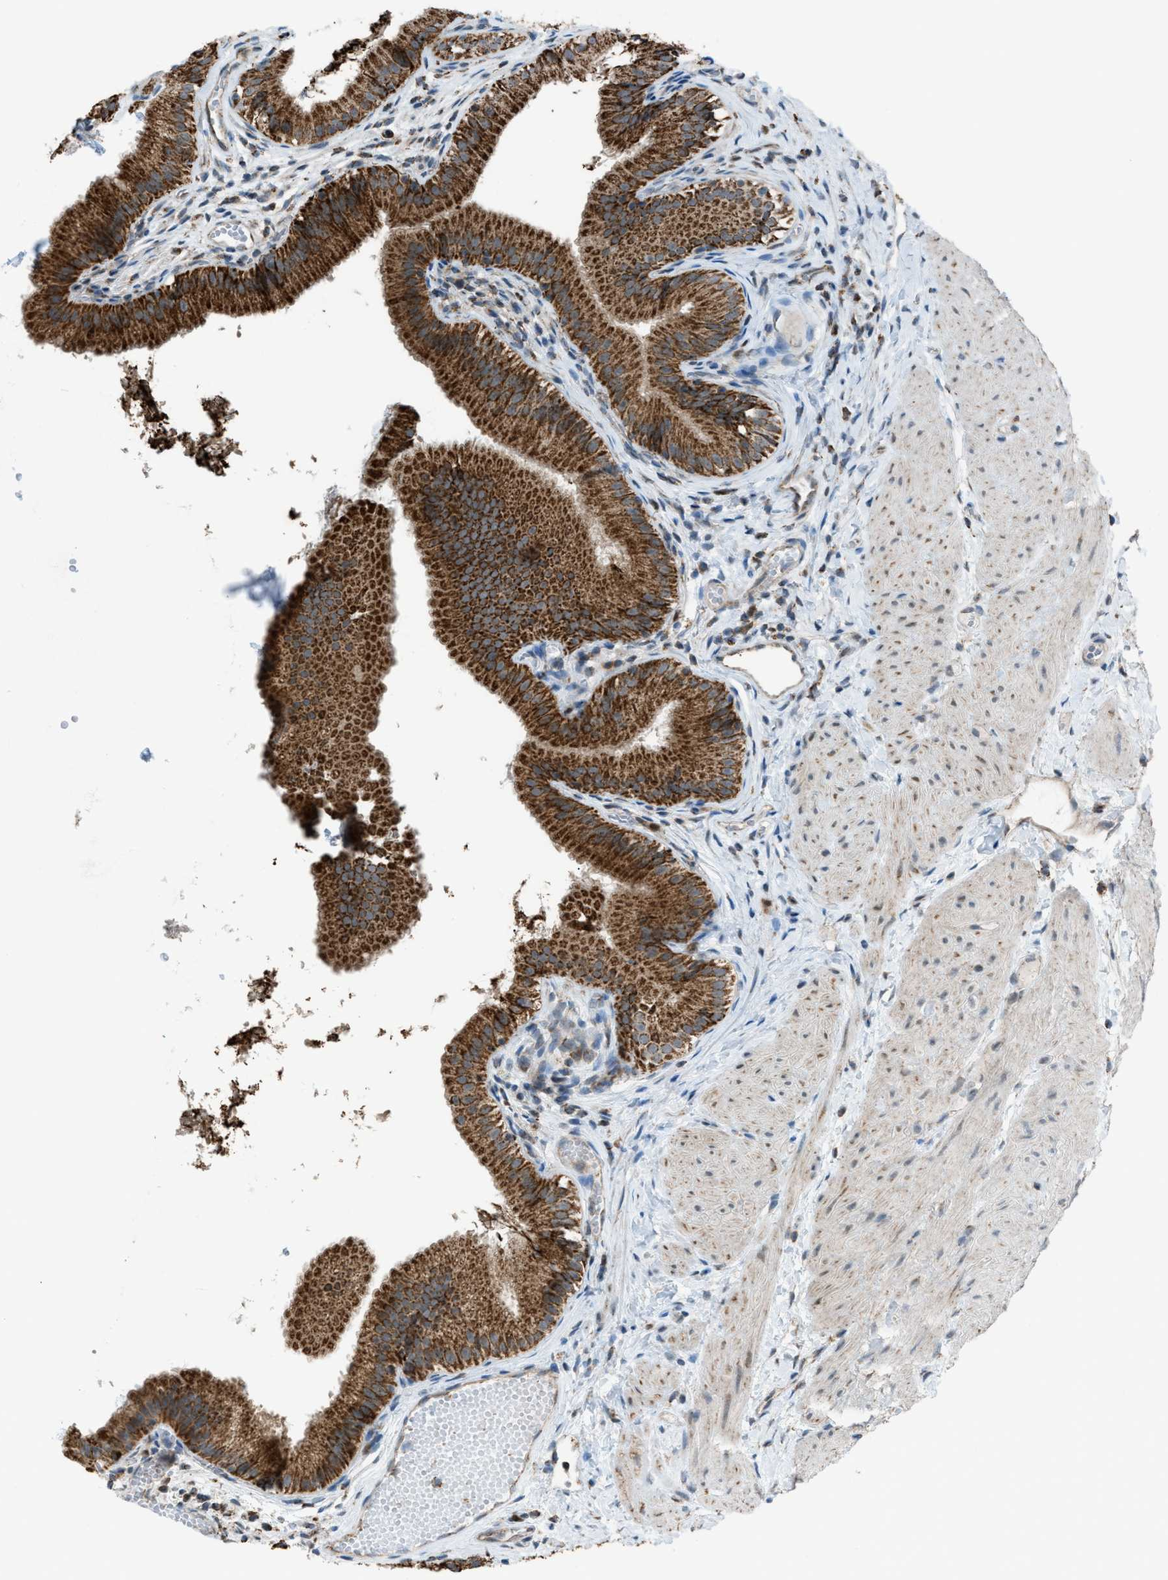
{"staining": {"intensity": "strong", "quantity": ">75%", "location": "cytoplasmic/membranous"}, "tissue": "gallbladder", "cell_type": "Glandular cells", "image_type": "normal", "snomed": [{"axis": "morphology", "description": "Normal tissue, NOS"}, {"axis": "topography", "description": "Gallbladder"}], "caption": "Immunohistochemistry (IHC) (DAB) staining of normal human gallbladder demonstrates strong cytoplasmic/membranous protein positivity in about >75% of glandular cells. The staining was performed using DAB (3,3'-diaminobenzidine), with brown indicating positive protein expression. Nuclei are stained blue with hematoxylin.", "gene": "SRM", "patient": {"sex": "female", "age": 26}}